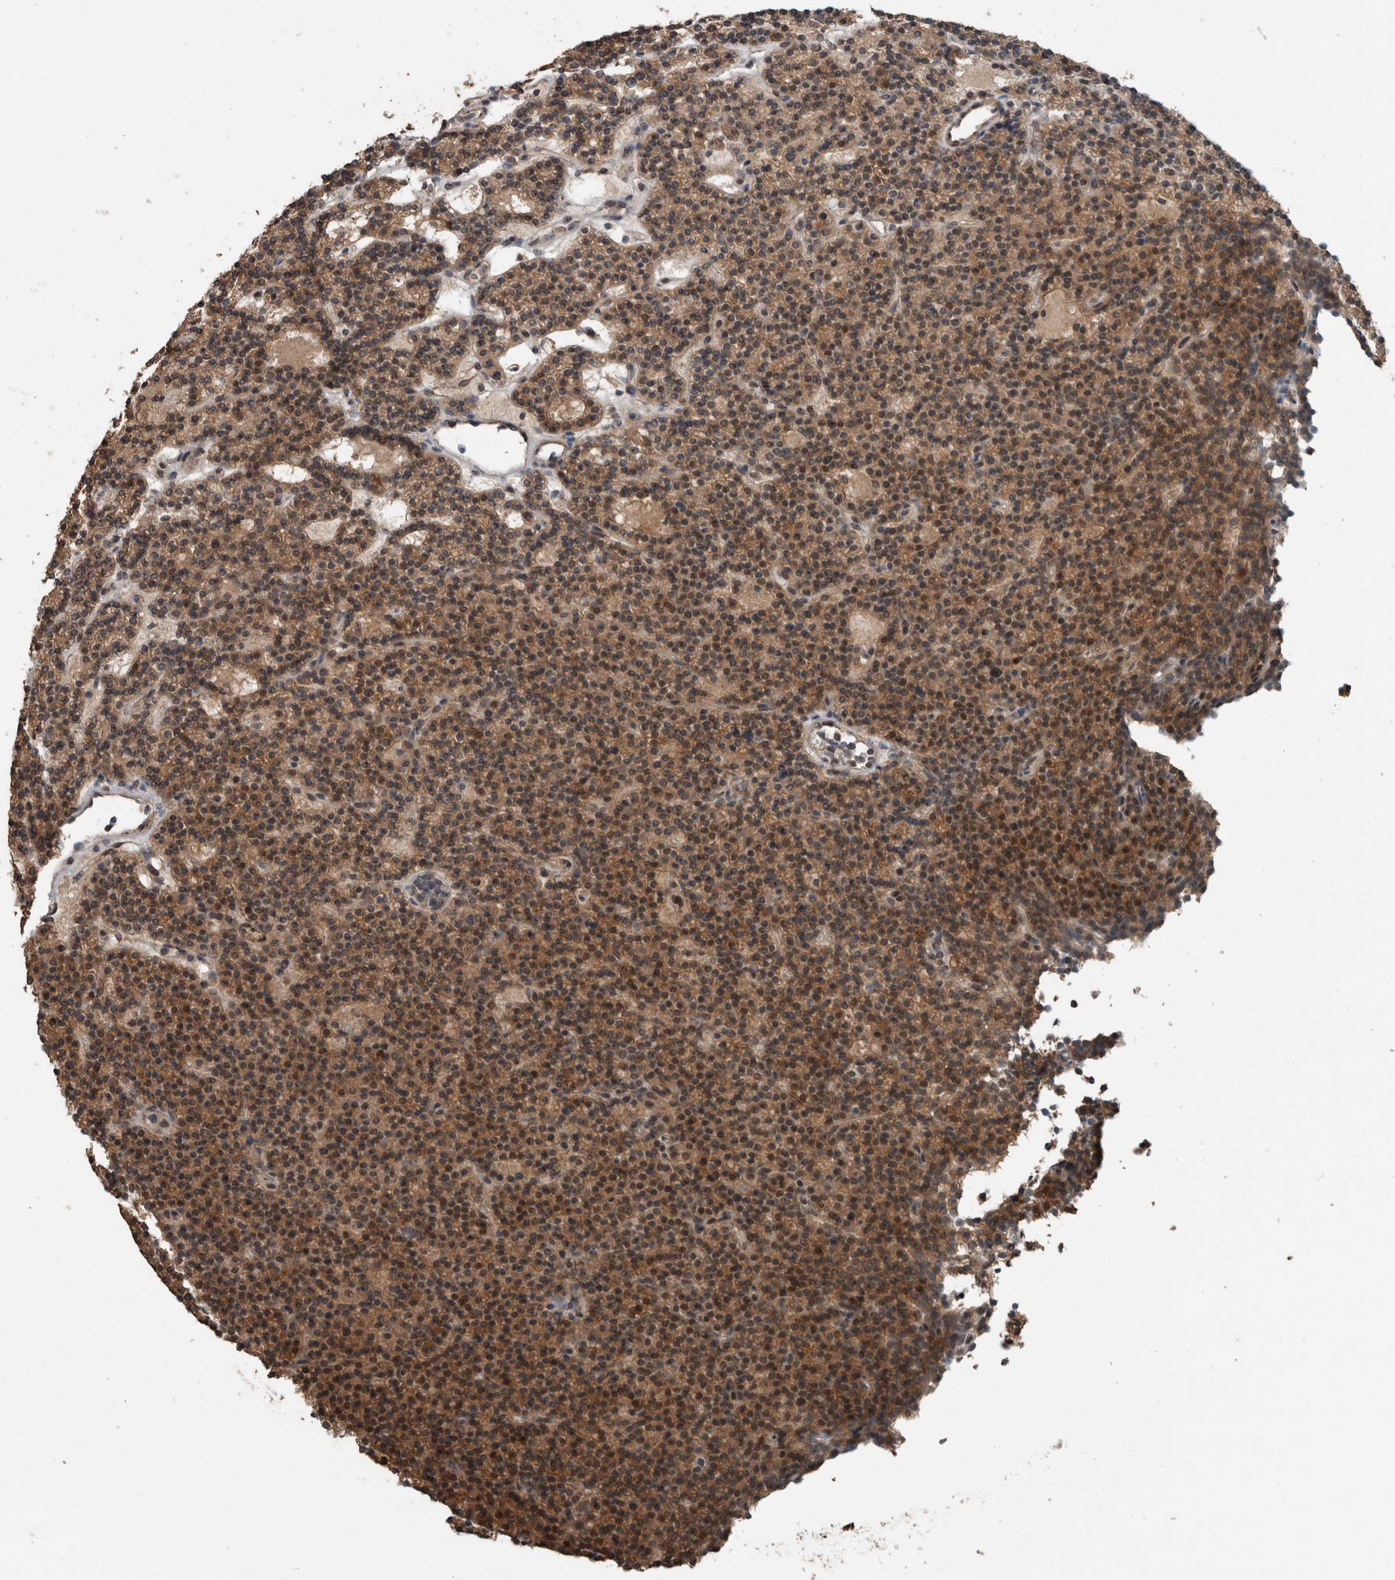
{"staining": {"intensity": "moderate", "quantity": "25%-75%", "location": "cytoplasmic/membranous,nuclear"}, "tissue": "parathyroid gland", "cell_type": "Glandular cells", "image_type": "normal", "snomed": [{"axis": "morphology", "description": "Normal tissue, NOS"}, {"axis": "topography", "description": "Parathyroid gland"}], "caption": "Benign parathyroid gland reveals moderate cytoplasmic/membranous,nuclear expression in about 25%-75% of glandular cells.", "gene": "MYO1E", "patient": {"sex": "male", "age": 75}}